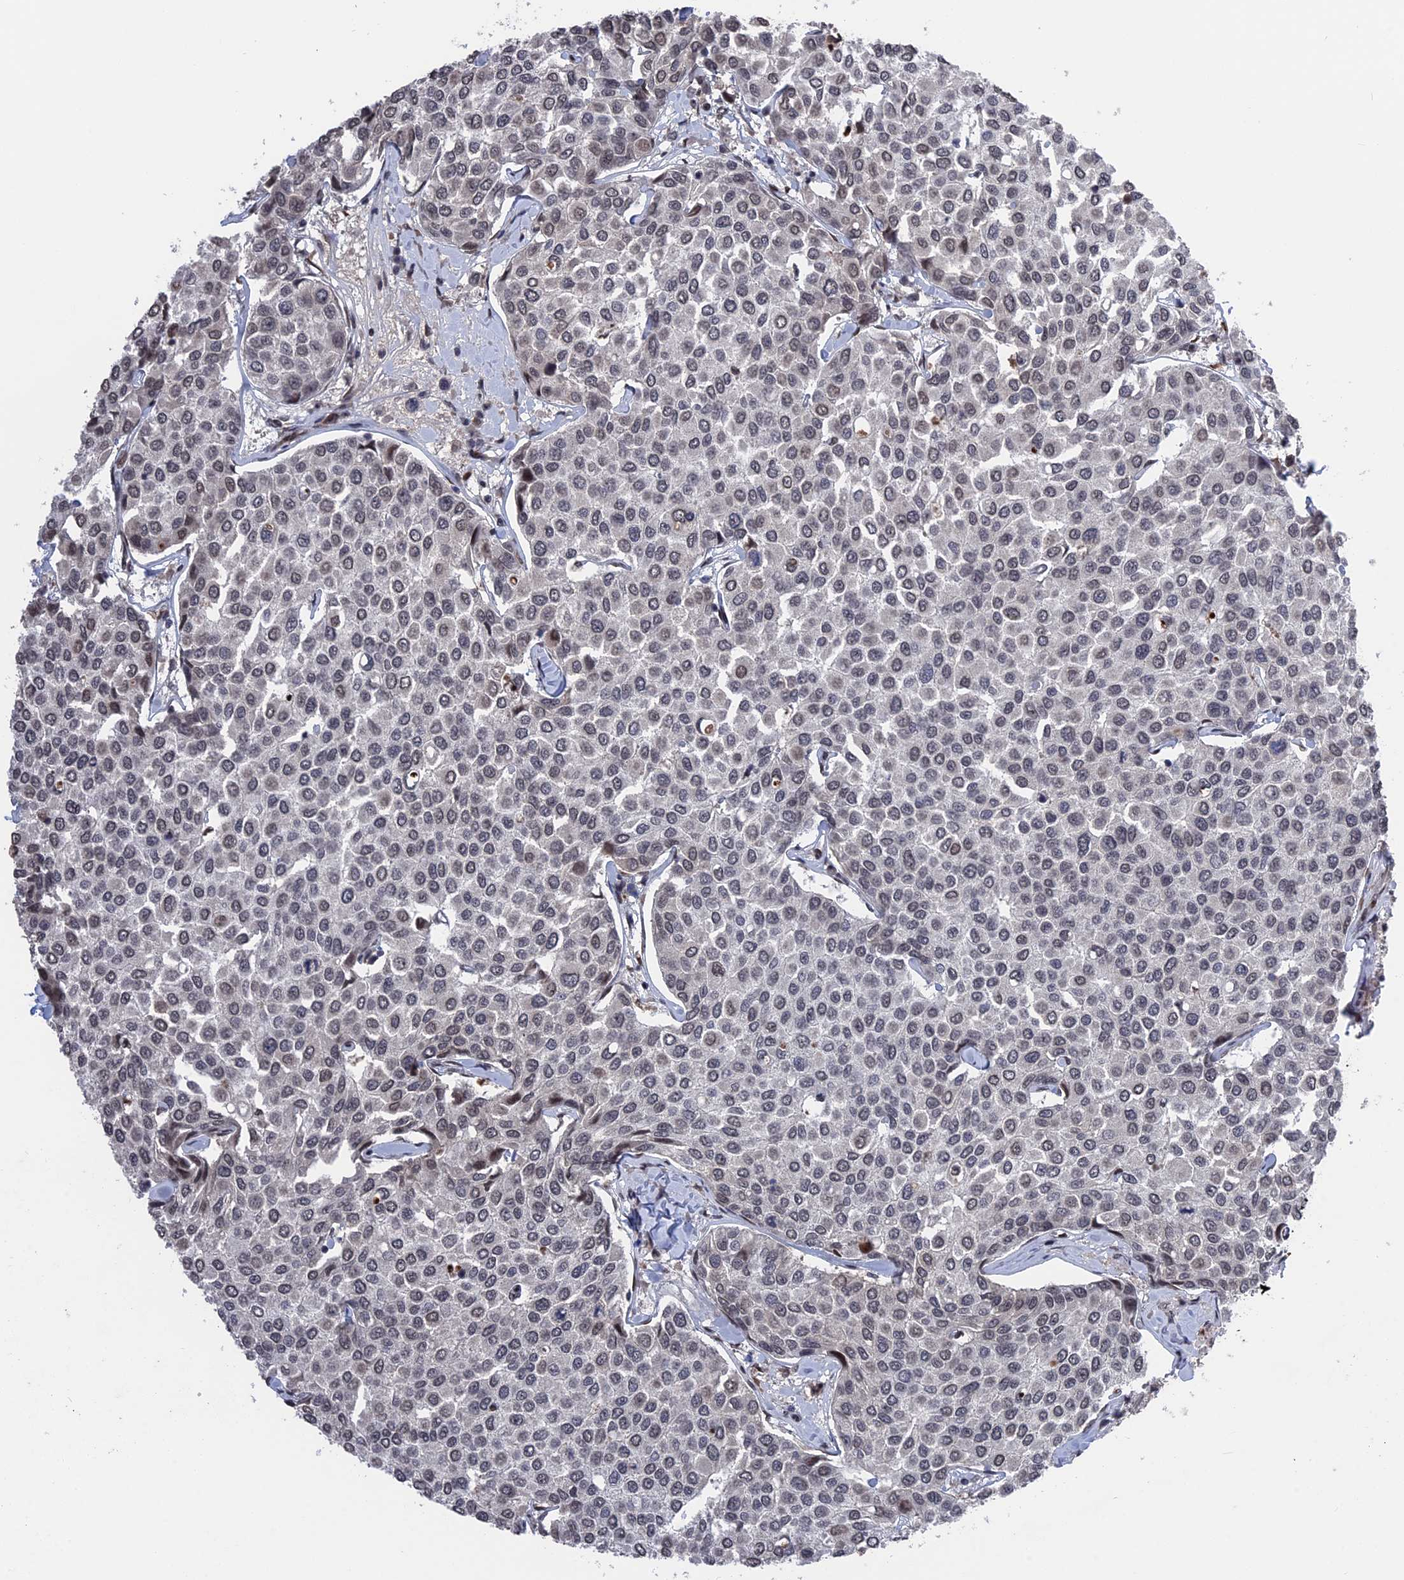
{"staining": {"intensity": "weak", "quantity": "<25%", "location": "nuclear"}, "tissue": "breast cancer", "cell_type": "Tumor cells", "image_type": "cancer", "snomed": [{"axis": "morphology", "description": "Duct carcinoma"}, {"axis": "topography", "description": "Breast"}], "caption": "An immunohistochemistry image of intraductal carcinoma (breast) is shown. There is no staining in tumor cells of intraductal carcinoma (breast).", "gene": "NR2C2AP", "patient": {"sex": "female", "age": 55}}